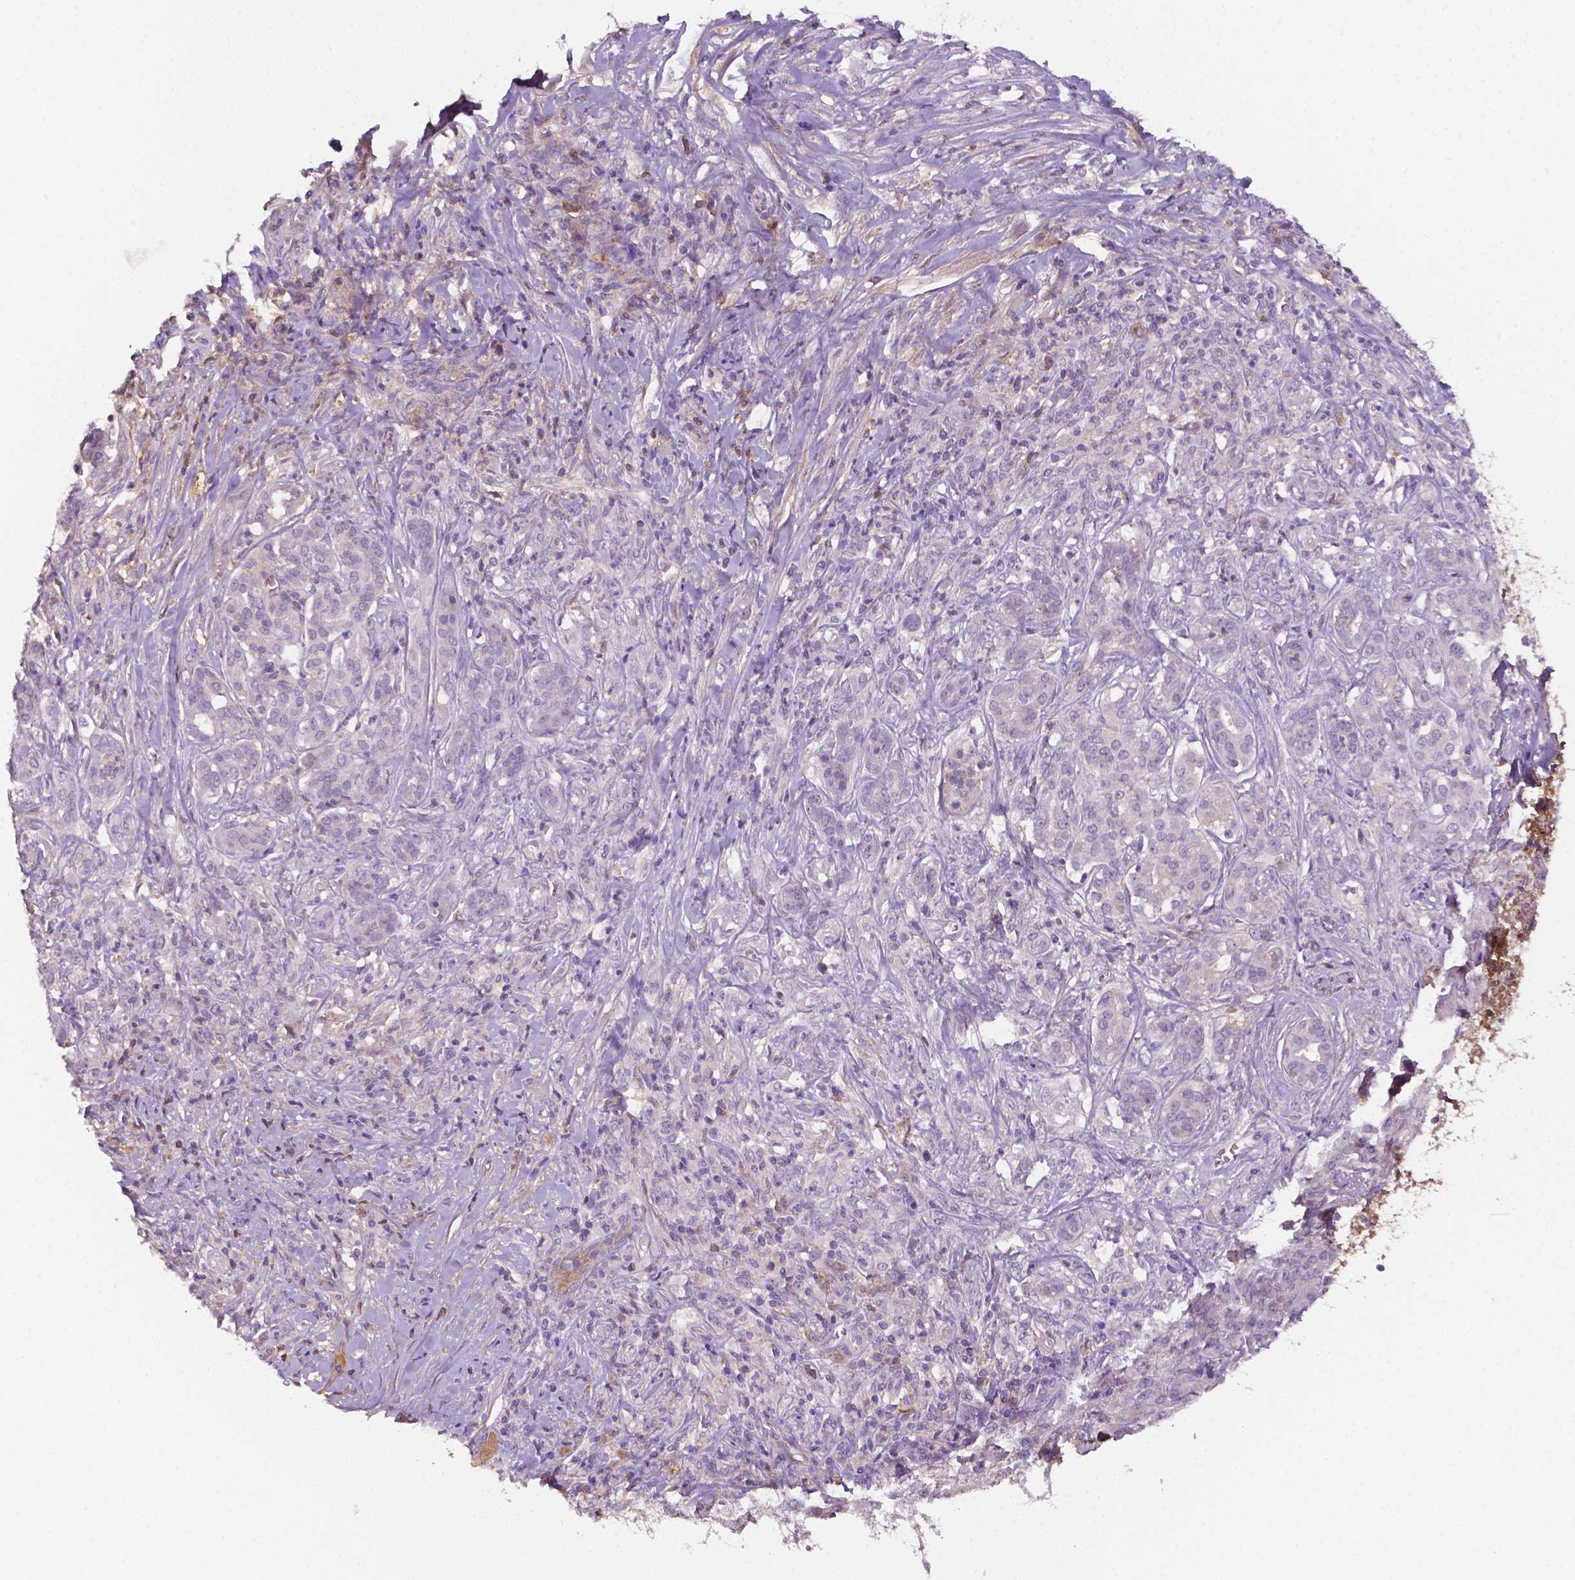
{"staining": {"intensity": "negative", "quantity": "none", "location": "none"}, "tissue": "pancreatic cancer", "cell_type": "Tumor cells", "image_type": "cancer", "snomed": [{"axis": "morphology", "description": "Normal tissue, NOS"}, {"axis": "morphology", "description": "Inflammation, NOS"}, {"axis": "morphology", "description": "Adenocarcinoma, NOS"}, {"axis": "topography", "description": "Pancreas"}], "caption": "Tumor cells show no significant staining in pancreatic cancer (adenocarcinoma).", "gene": "FBLN1", "patient": {"sex": "male", "age": 57}}